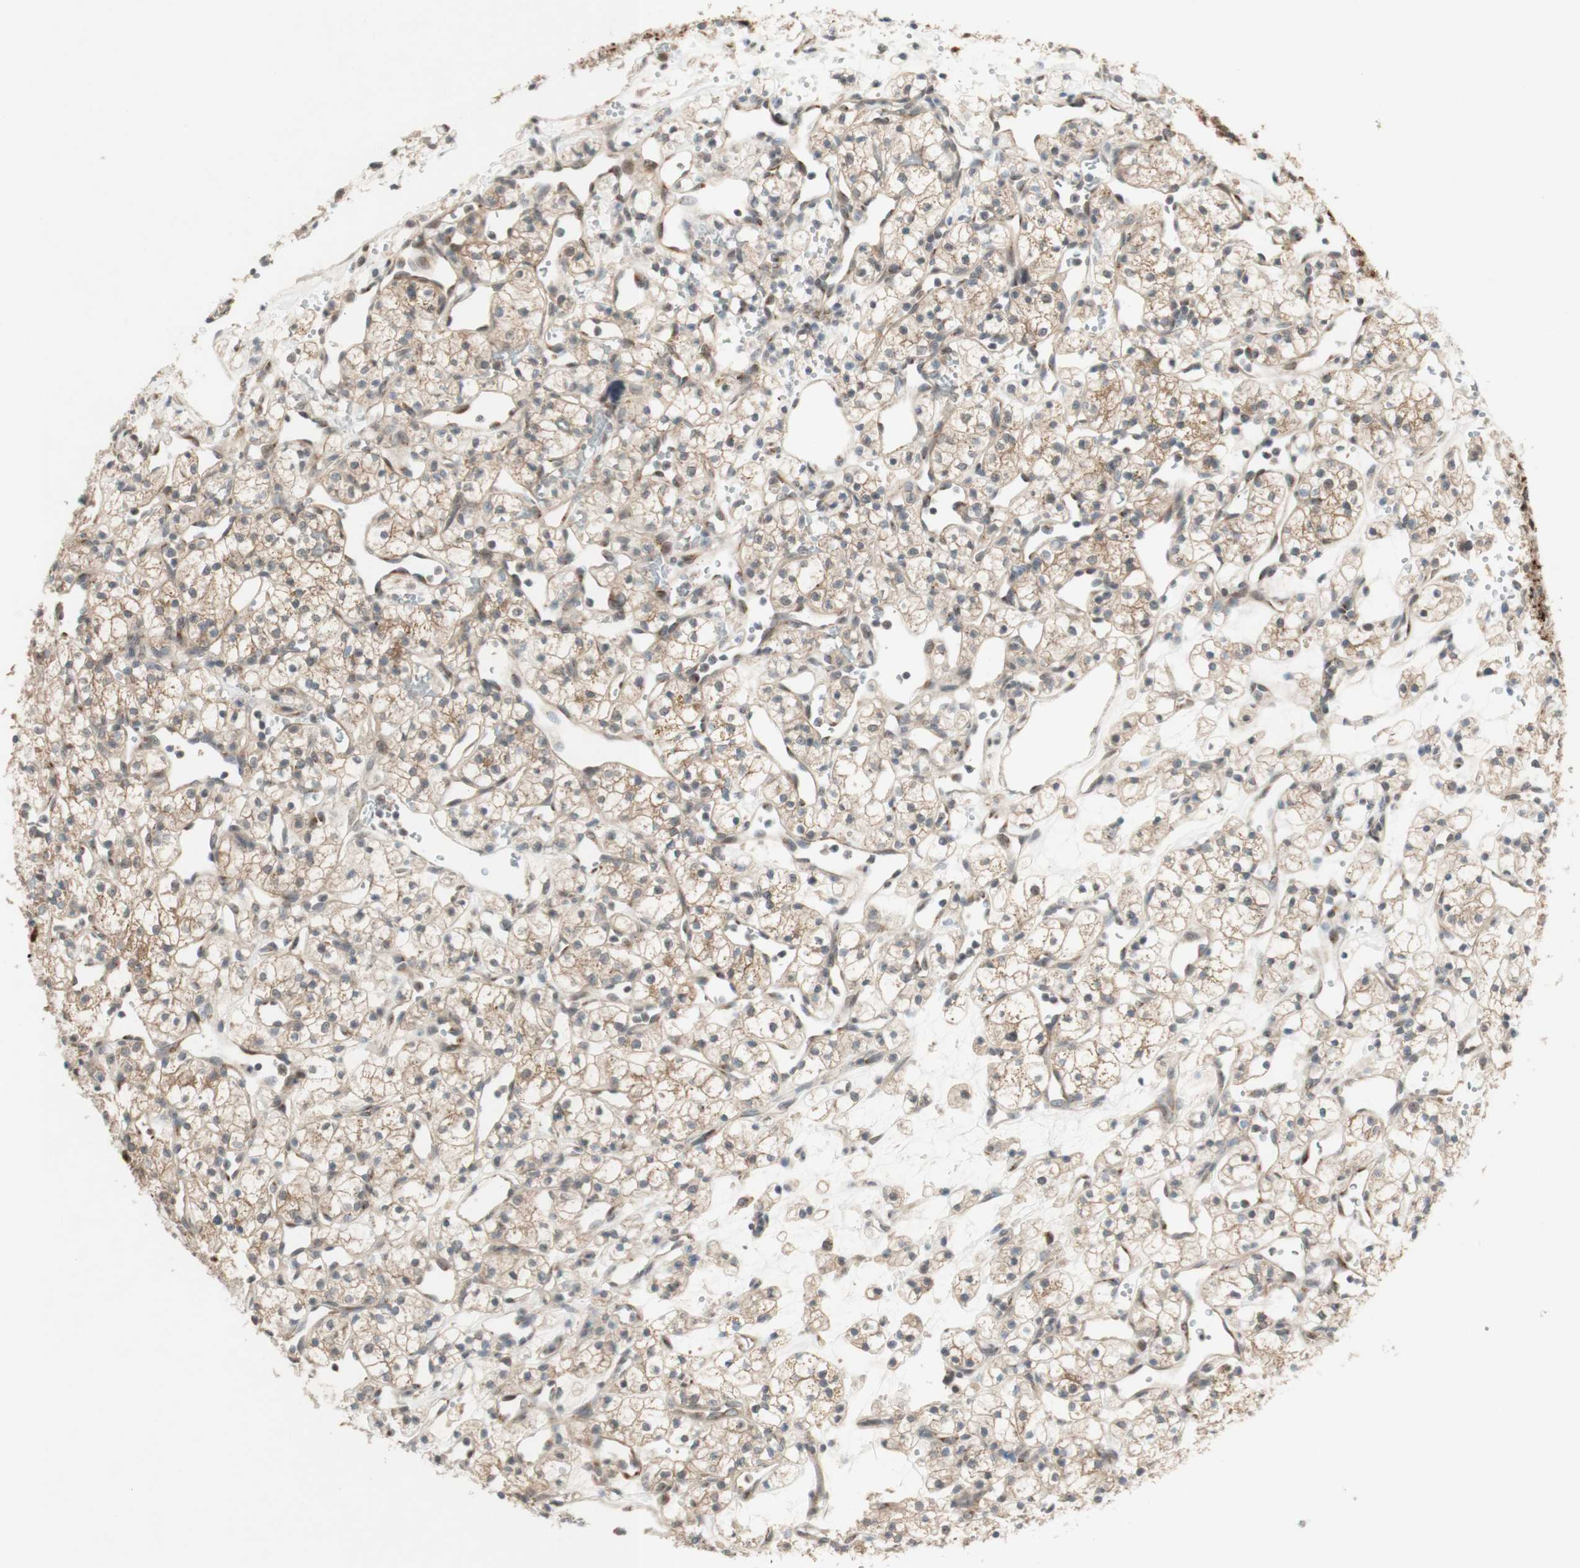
{"staining": {"intensity": "moderate", "quantity": ">75%", "location": "cytoplasmic/membranous"}, "tissue": "renal cancer", "cell_type": "Tumor cells", "image_type": "cancer", "snomed": [{"axis": "morphology", "description": "Adenocarcinoma, NOS"}, {"axis": "topography", "description": "Kidney"}], "caption": "Renal cancer (adenocarcinoma) stained with DAB IHC reveals medium levels of moderate cytoplasmic/membranous expression in approximately >75% of tumor cells.", "gene": "CYLD", "patient": {"sex": "female", "age": 60}}